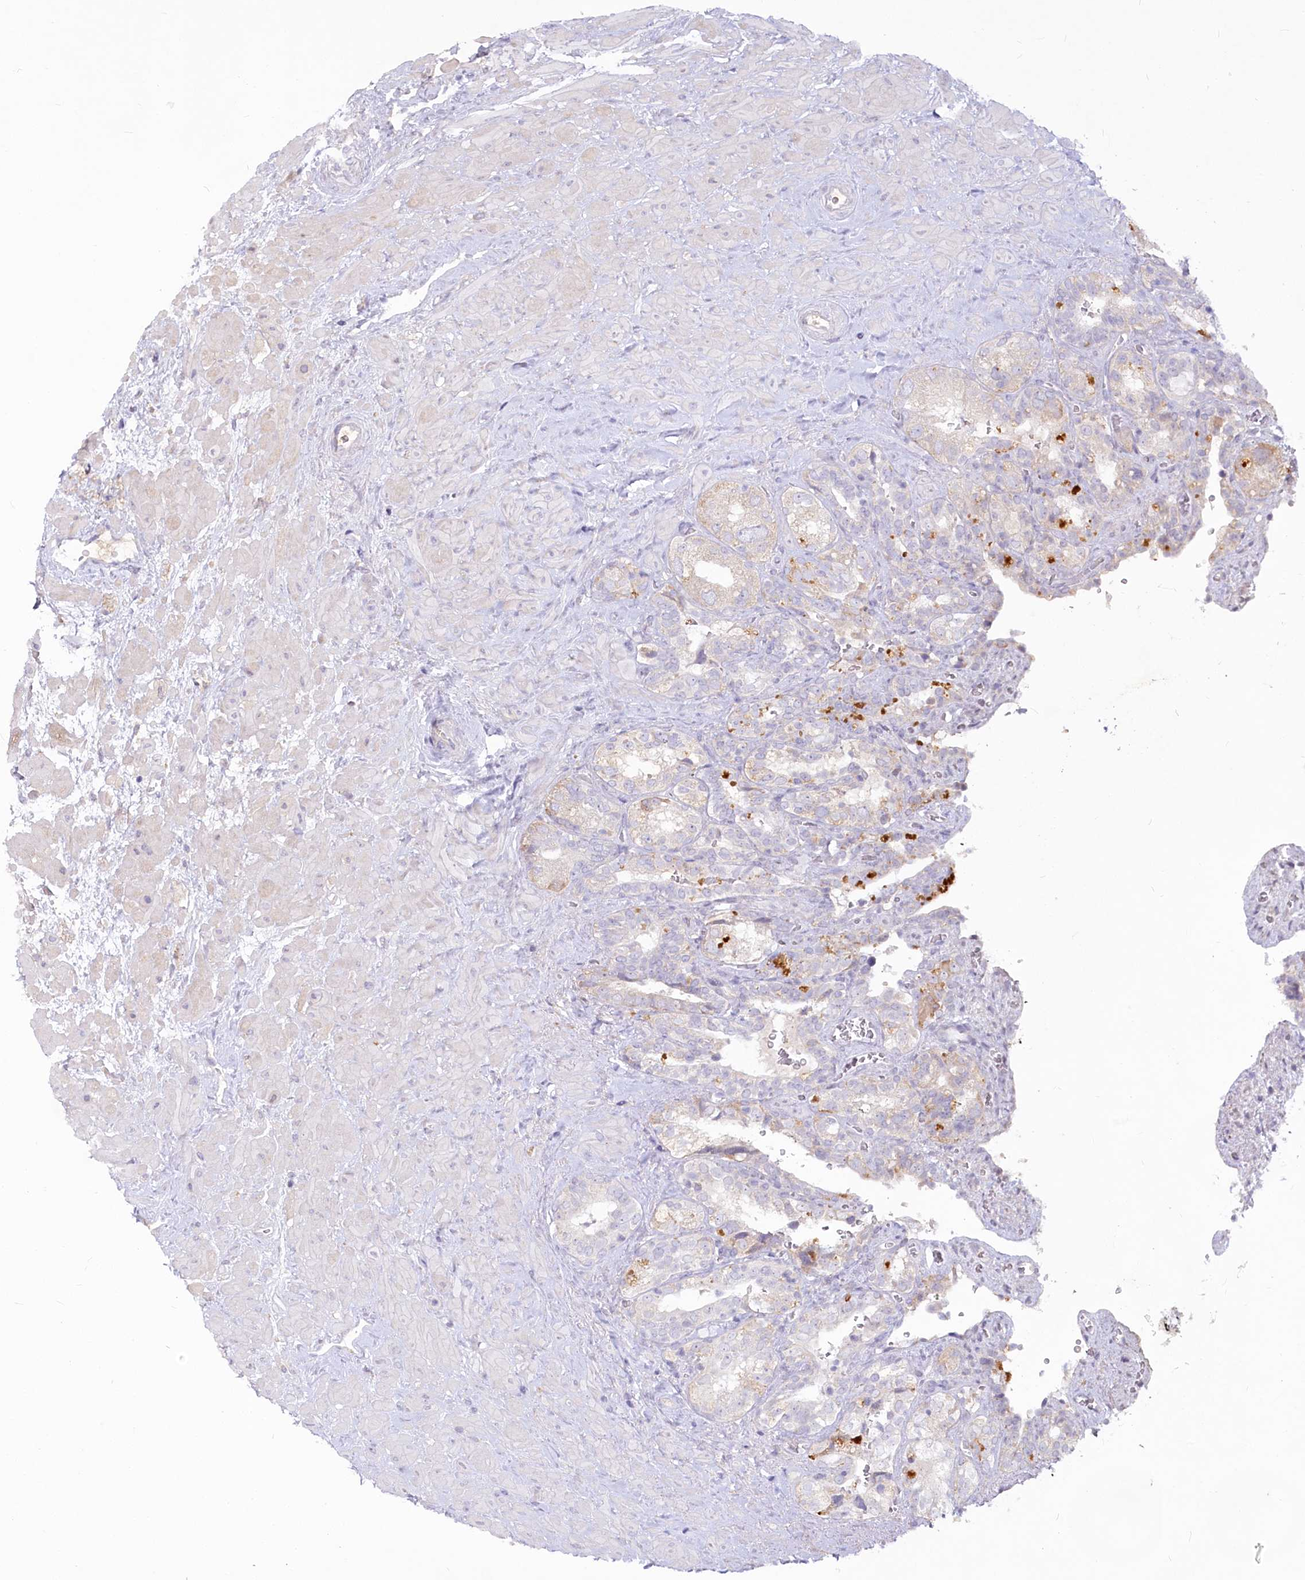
{"staining": {"intensity": "moderate", "quantity": "<25%", "location": "cytoplasmic/membranous"}, "tissue": "seminal vesicle", "cell_type": "Glandular cells", "image_type": "normal", "snomed": [{"axis": "morphology", "description": "Normal tissue, NOS"}, {"axis": "topography", "description": "Prostate"}, {"axis": "topography", "description": "Seminal veicle"}], "caption": "Immunohistochemistry image of benign human seminal vesicle stained for a protein (brown), which shows low levels of moderate cytoplasmic/membranous expression in about <25% of glandular cells.", "gene": "EFHC2", "patient": {"sex": "male", "age": 67}}